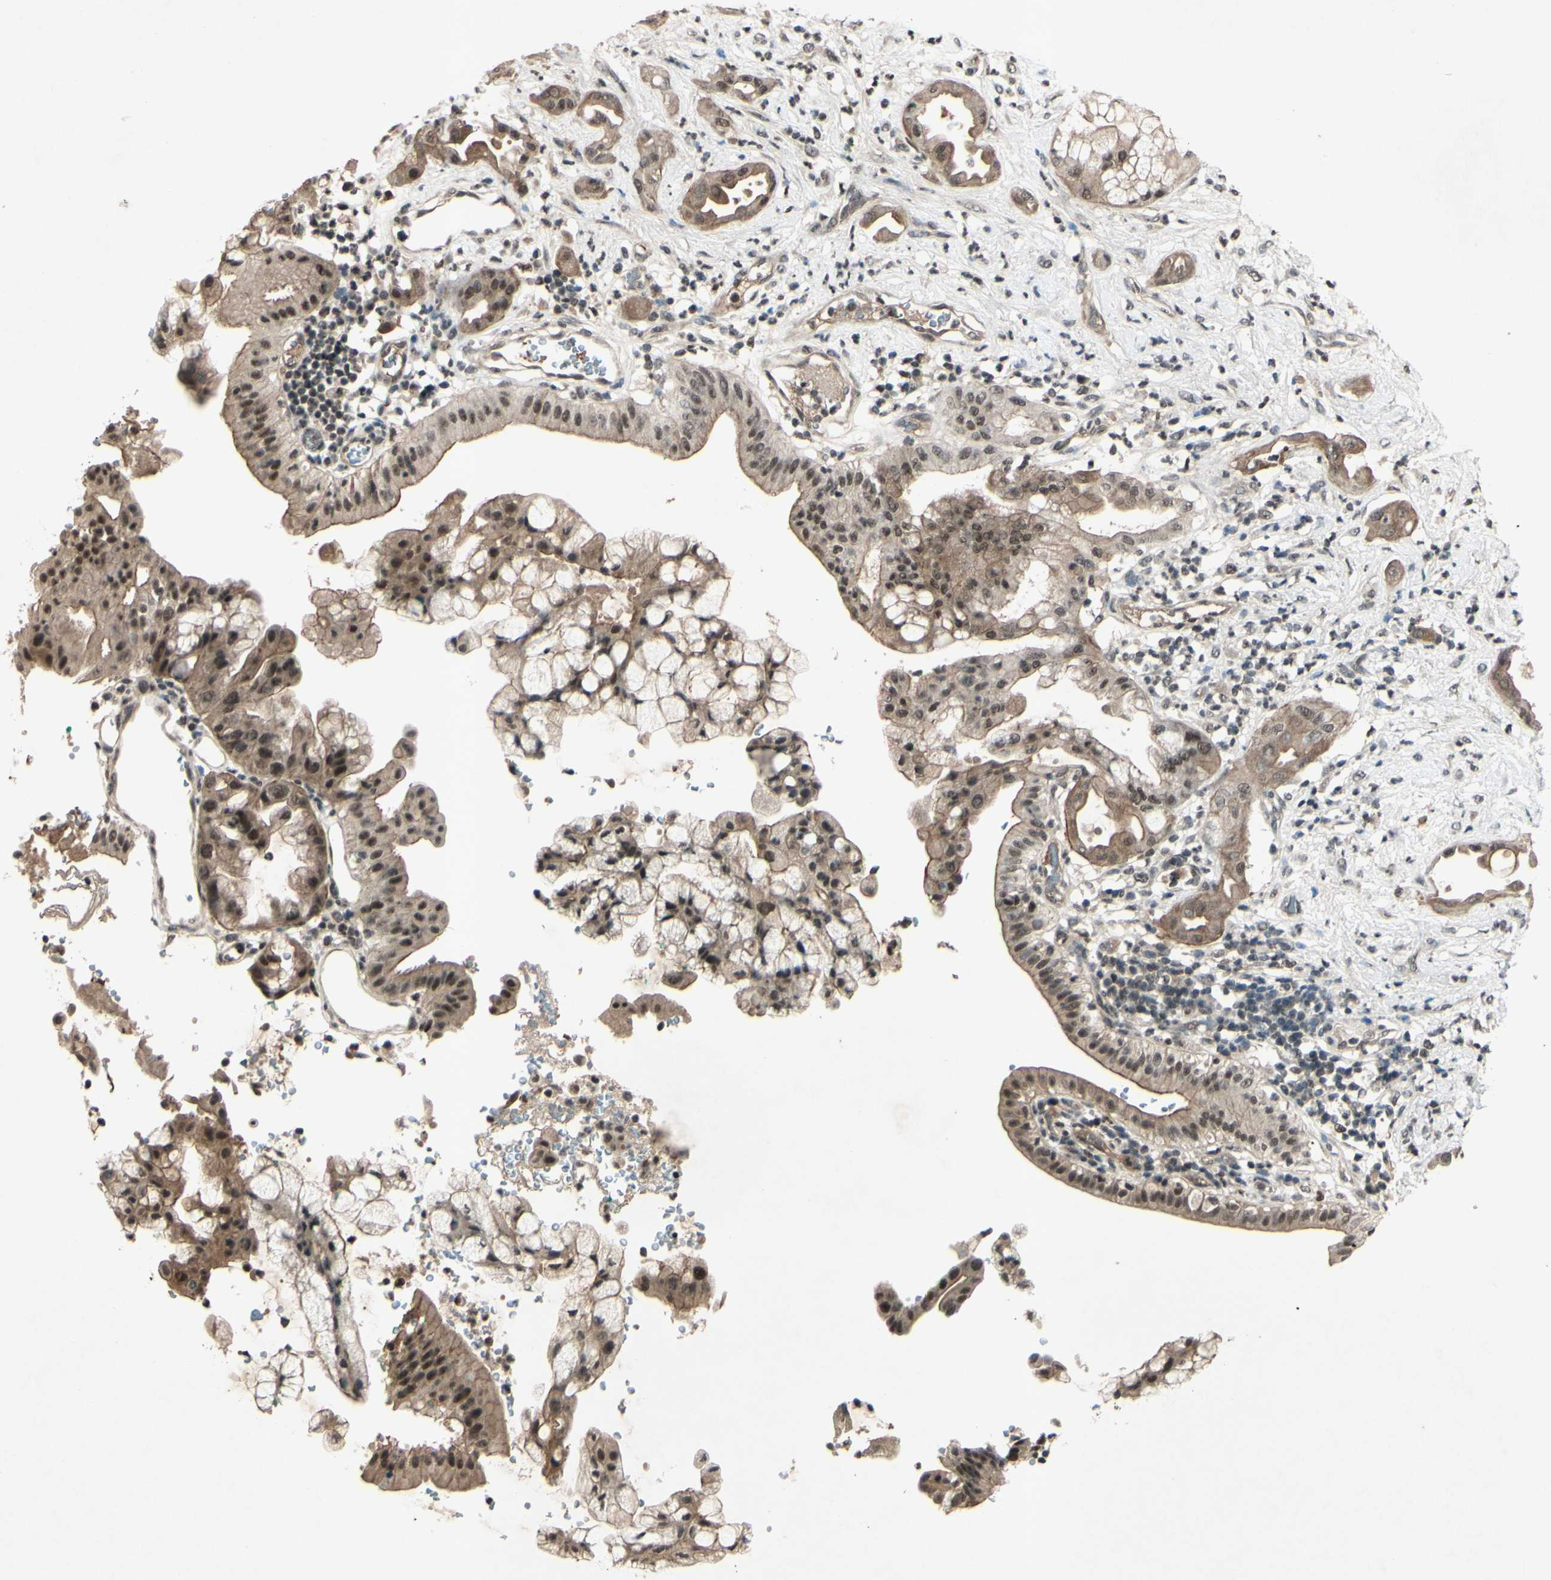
{"staining": {"intensity": "moderate", "quantity": "25%-75%", "location": "cytoplasmic/membranous,nuclear"}, "tissue": "pancreatic cancer", "cell_type": "Tumor cells", "image_type": "cancer", "snomed": [{"axis": "morphology", "description": "Adenocarcinoma, NOS"}, {"axis": "morphology", "description": "Adenocarcinoma, metastatic, NOS"}, {"axis": "topography", "description": "Lymph node"}, {"axis": "topography", "description": "Pancreas"}, {"axis": "topography", "description": "Duodenum"}], "caption": "A high-resolution histopathology image shows IHC staining of pancreatic cancer, which shows moderate cytoplasmic/membranous and nuclear positivity in approximately 25%-75% of tumor cells.", "gene": "SNW1", "patient": {"sex": "female", "age": 64}}